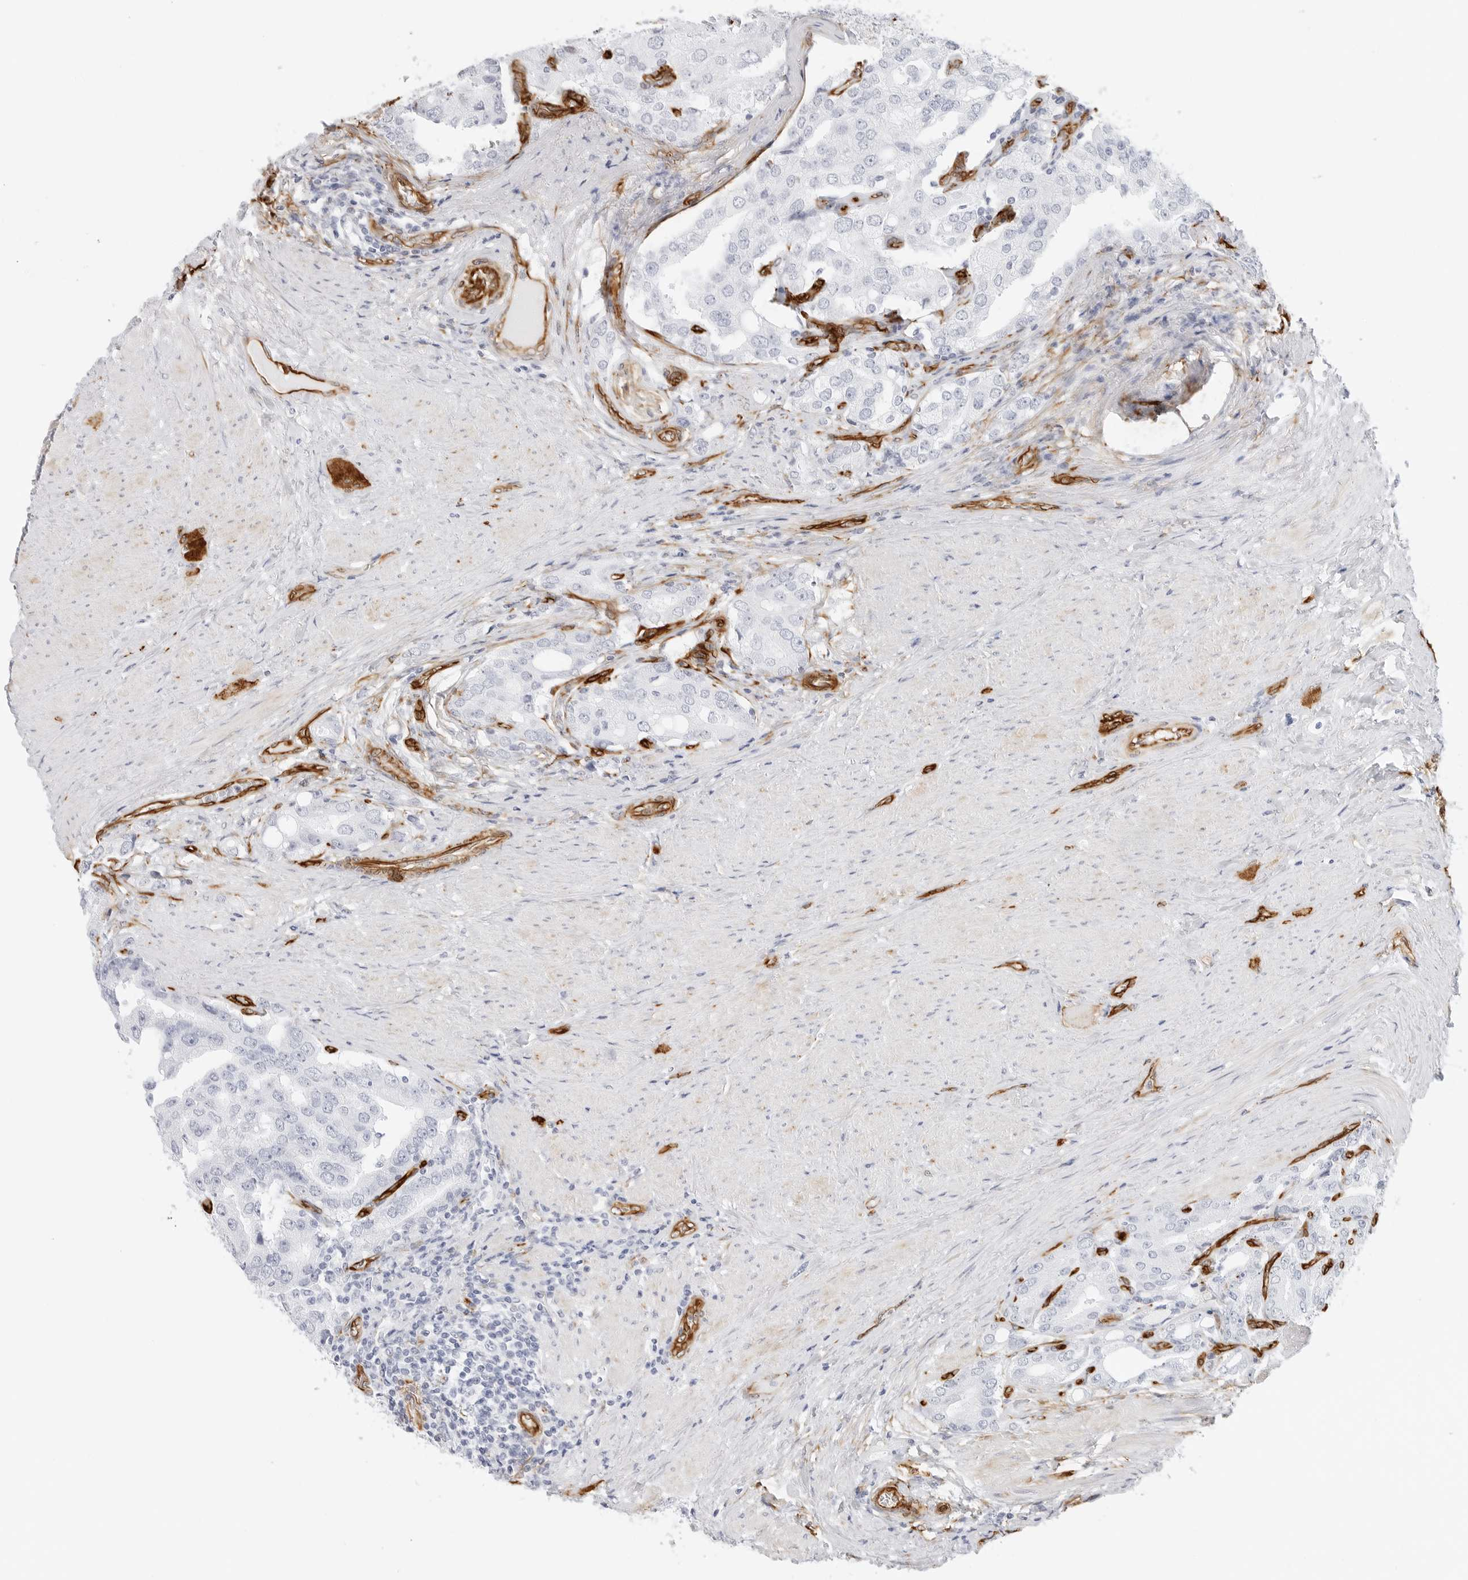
{"staining": {"intensity": "negative", "quantity": "none", "location": "none"}, "tissue": "prostate cancer", "cell_type": "Tumor cells", "image_type": "cancer", "snomed": [{"axis": "morphology", "description": "Adenocarcinoma, High grade"}, {"axis": "topography", "description": "Prostate"}], "caption": "Tumor cells show no significant protein staining in prostate adenocarcinoma (high-grade).", "gene": "NES", "patient": {"sex": "male", "age": 50}}